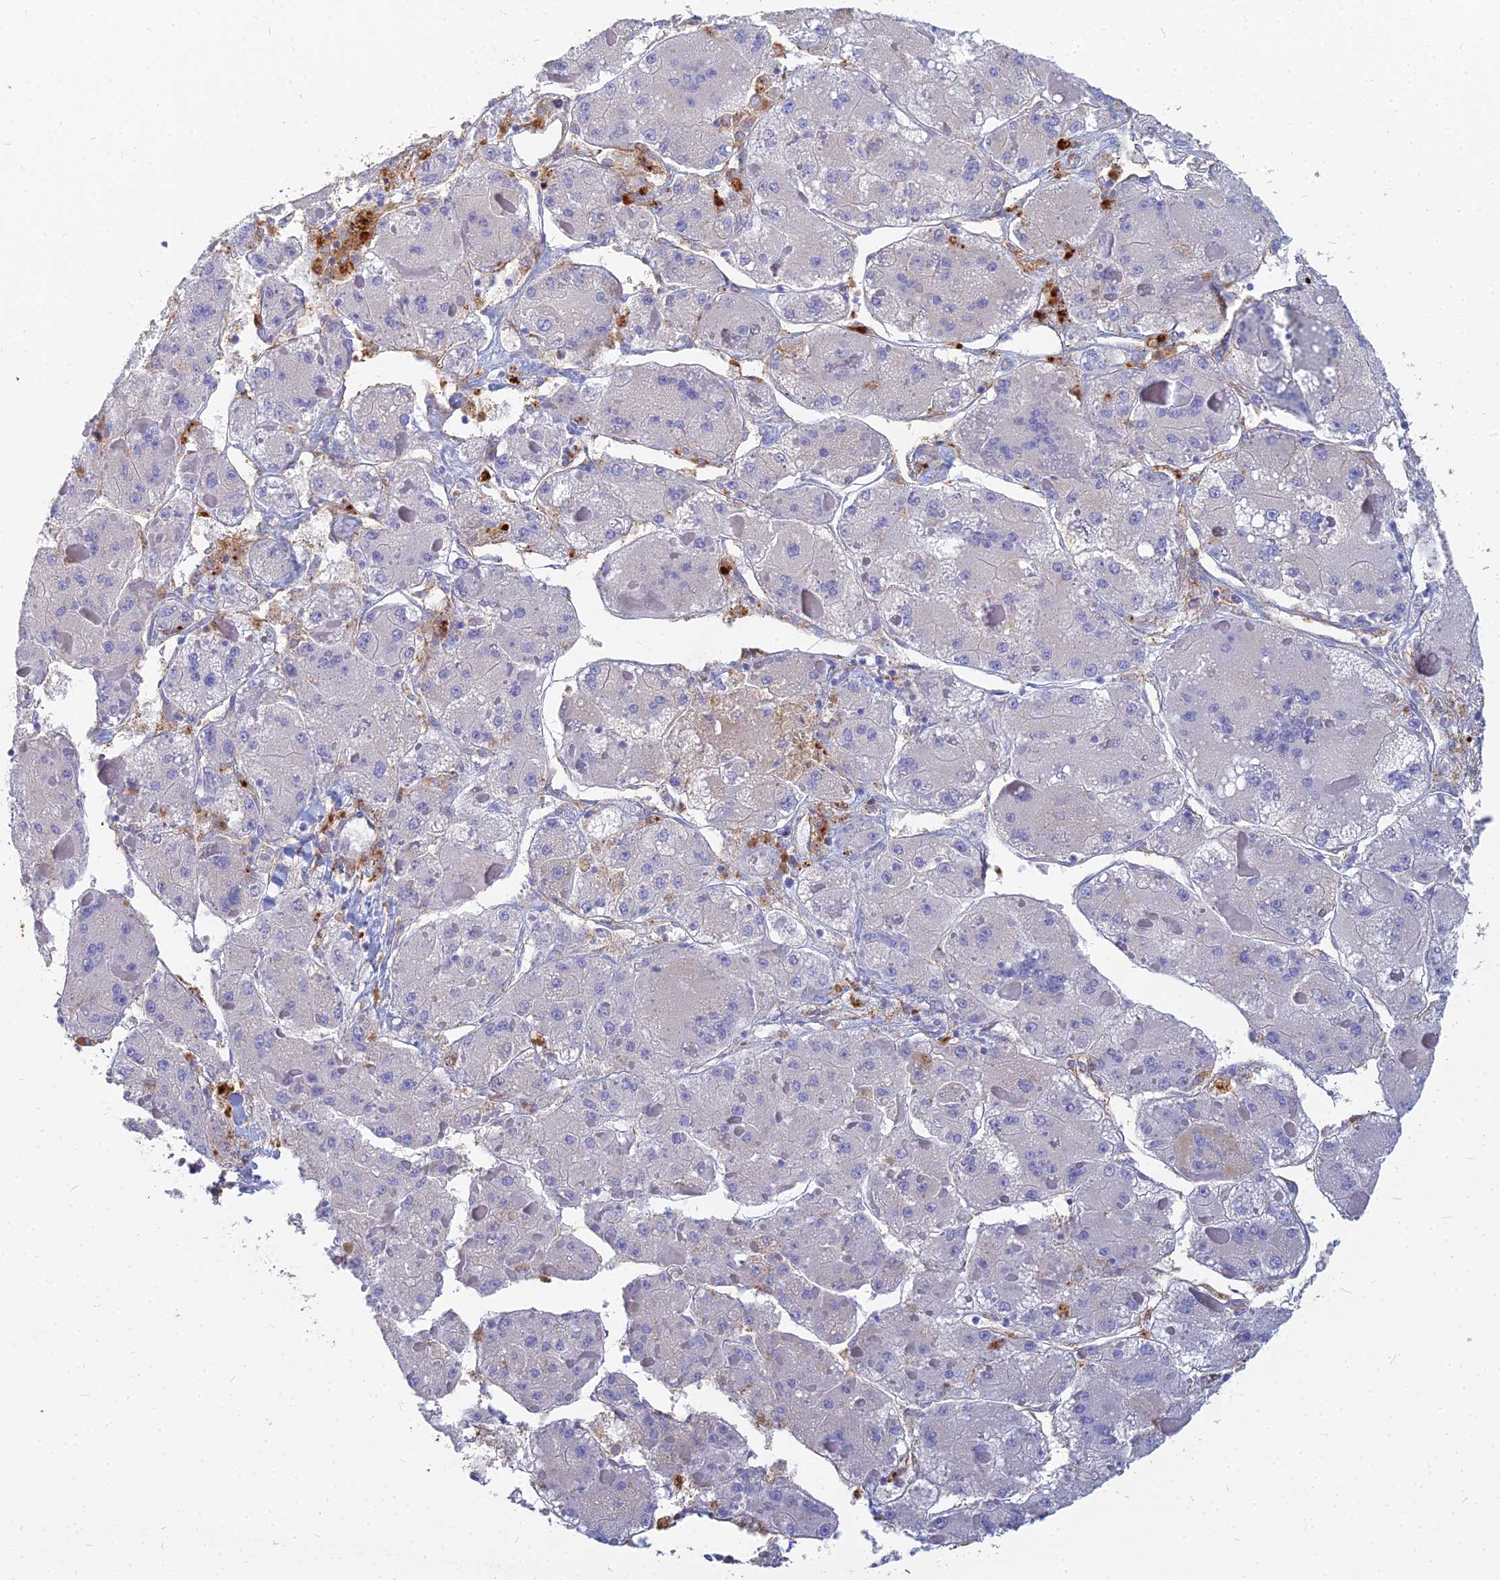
{"staining": {"intensity": "negative", "quantity": "none", "location": "none"}, "tissue": "liver cancer", "cell_type": "Tumor cells", "image_type": "cancer", "snomed": [{"axis": "morphology", "description": "Carcinoma, Hepatocellular, NOS"}, {"axis": "topography", "description": "Liver"}], "caption": "The image reveals no staining of tumor cells in liver hepatocellular carcinoma. (Immunohistochemistry, brightfield microscopy, high magnification).", "gene": "VAT1", "patient": {"sex": "female", "age": 73}}